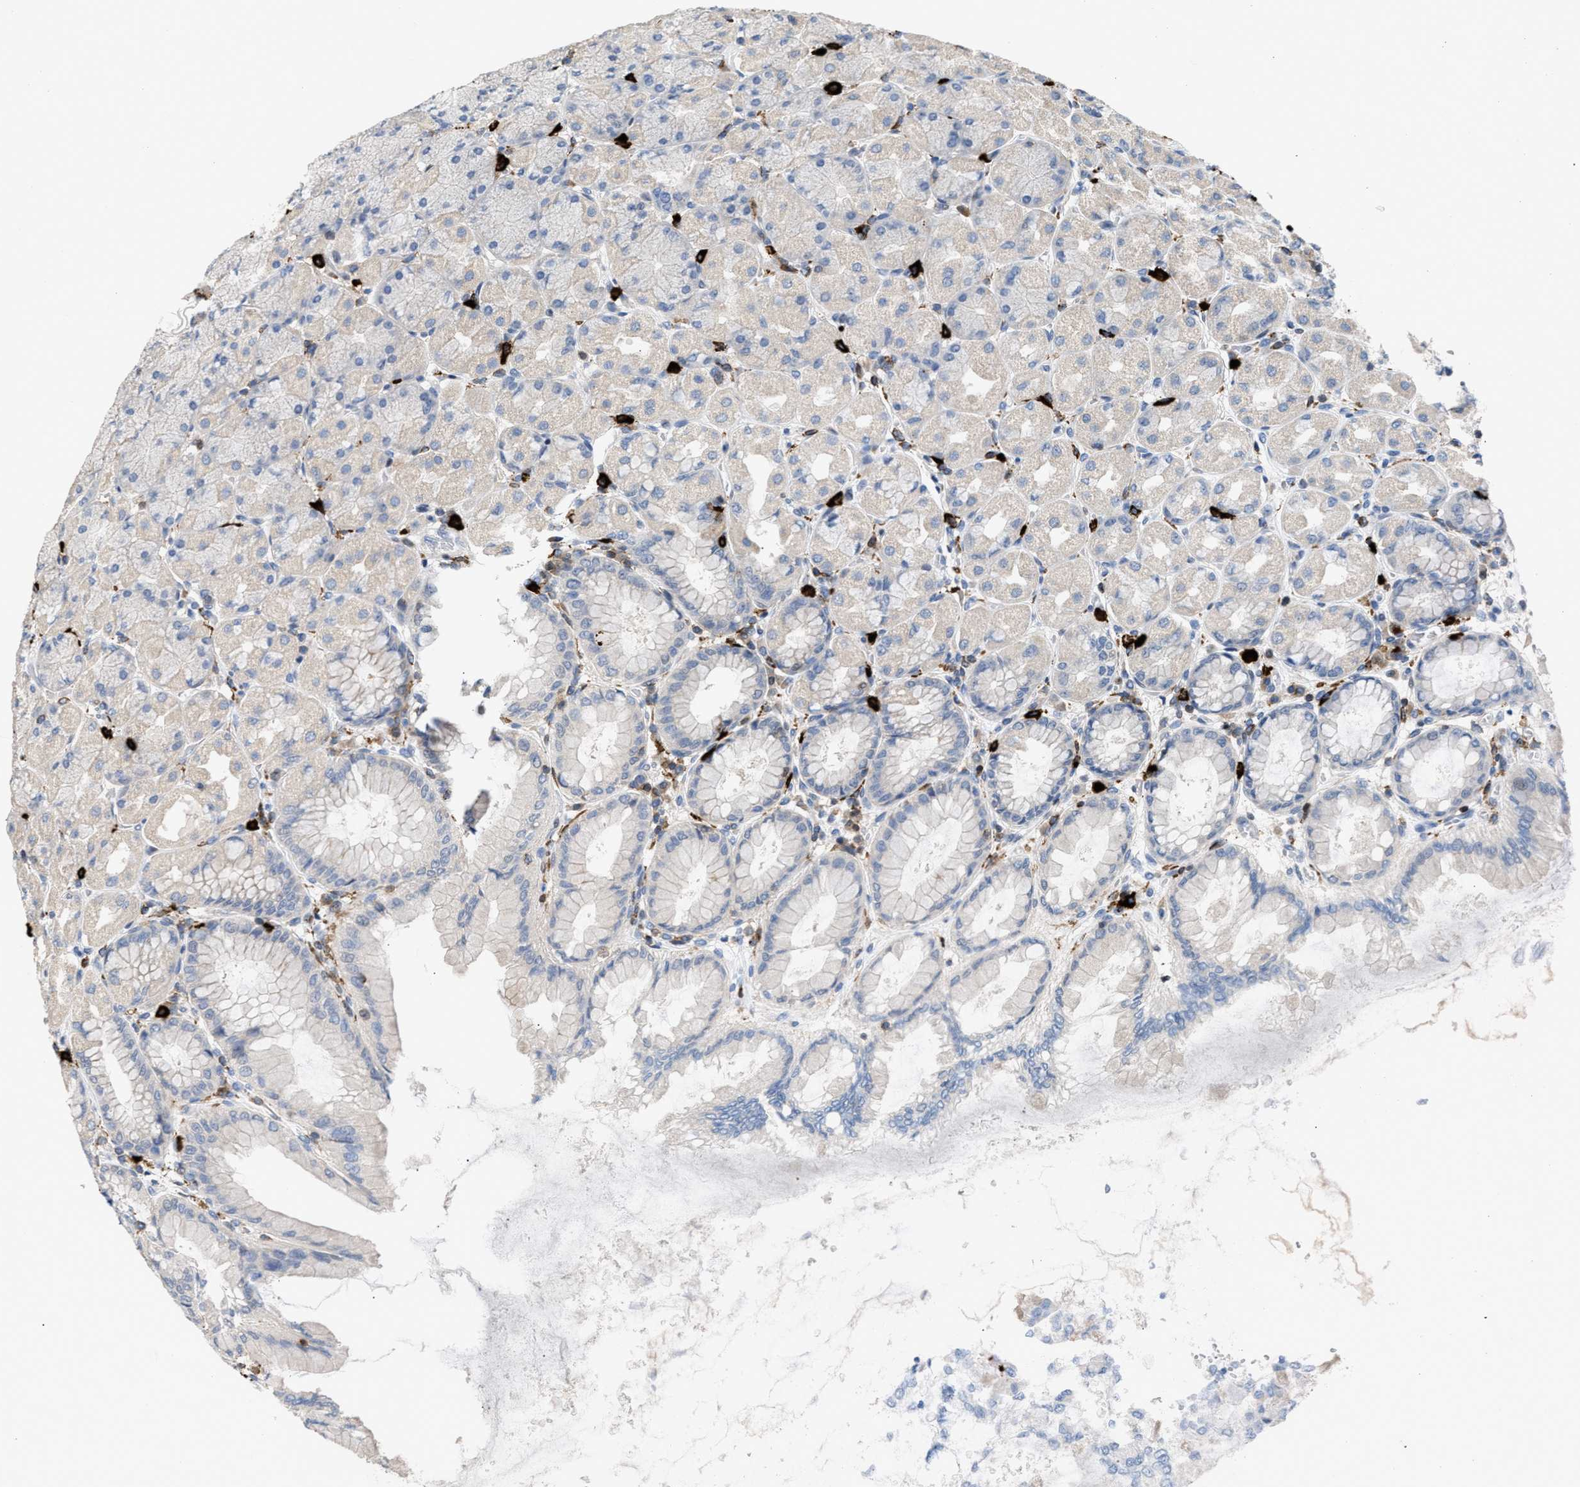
{"staining": {"intensity": "negative", "quantity": "none", "location": "none"}, "tissue": "stomach", "cell_type": "Glandular cells", "image_type": "normal", "snomed": [{"axis": "morphology", "description": "Normal tissue, NOS"}, {"axis": "topography", "description": "Stomach, upper"}], "caption": "High power microscopy histopathology image of an immunohistochemistry image of unremarkable stomach, revealing no significant expression in glandular cells. (Brightfield microscopy of DAB immunohistochemistry (IHC) at high magnification).", "gene": "ATP9A", "patient": {"sex": "female", "age": 56}}